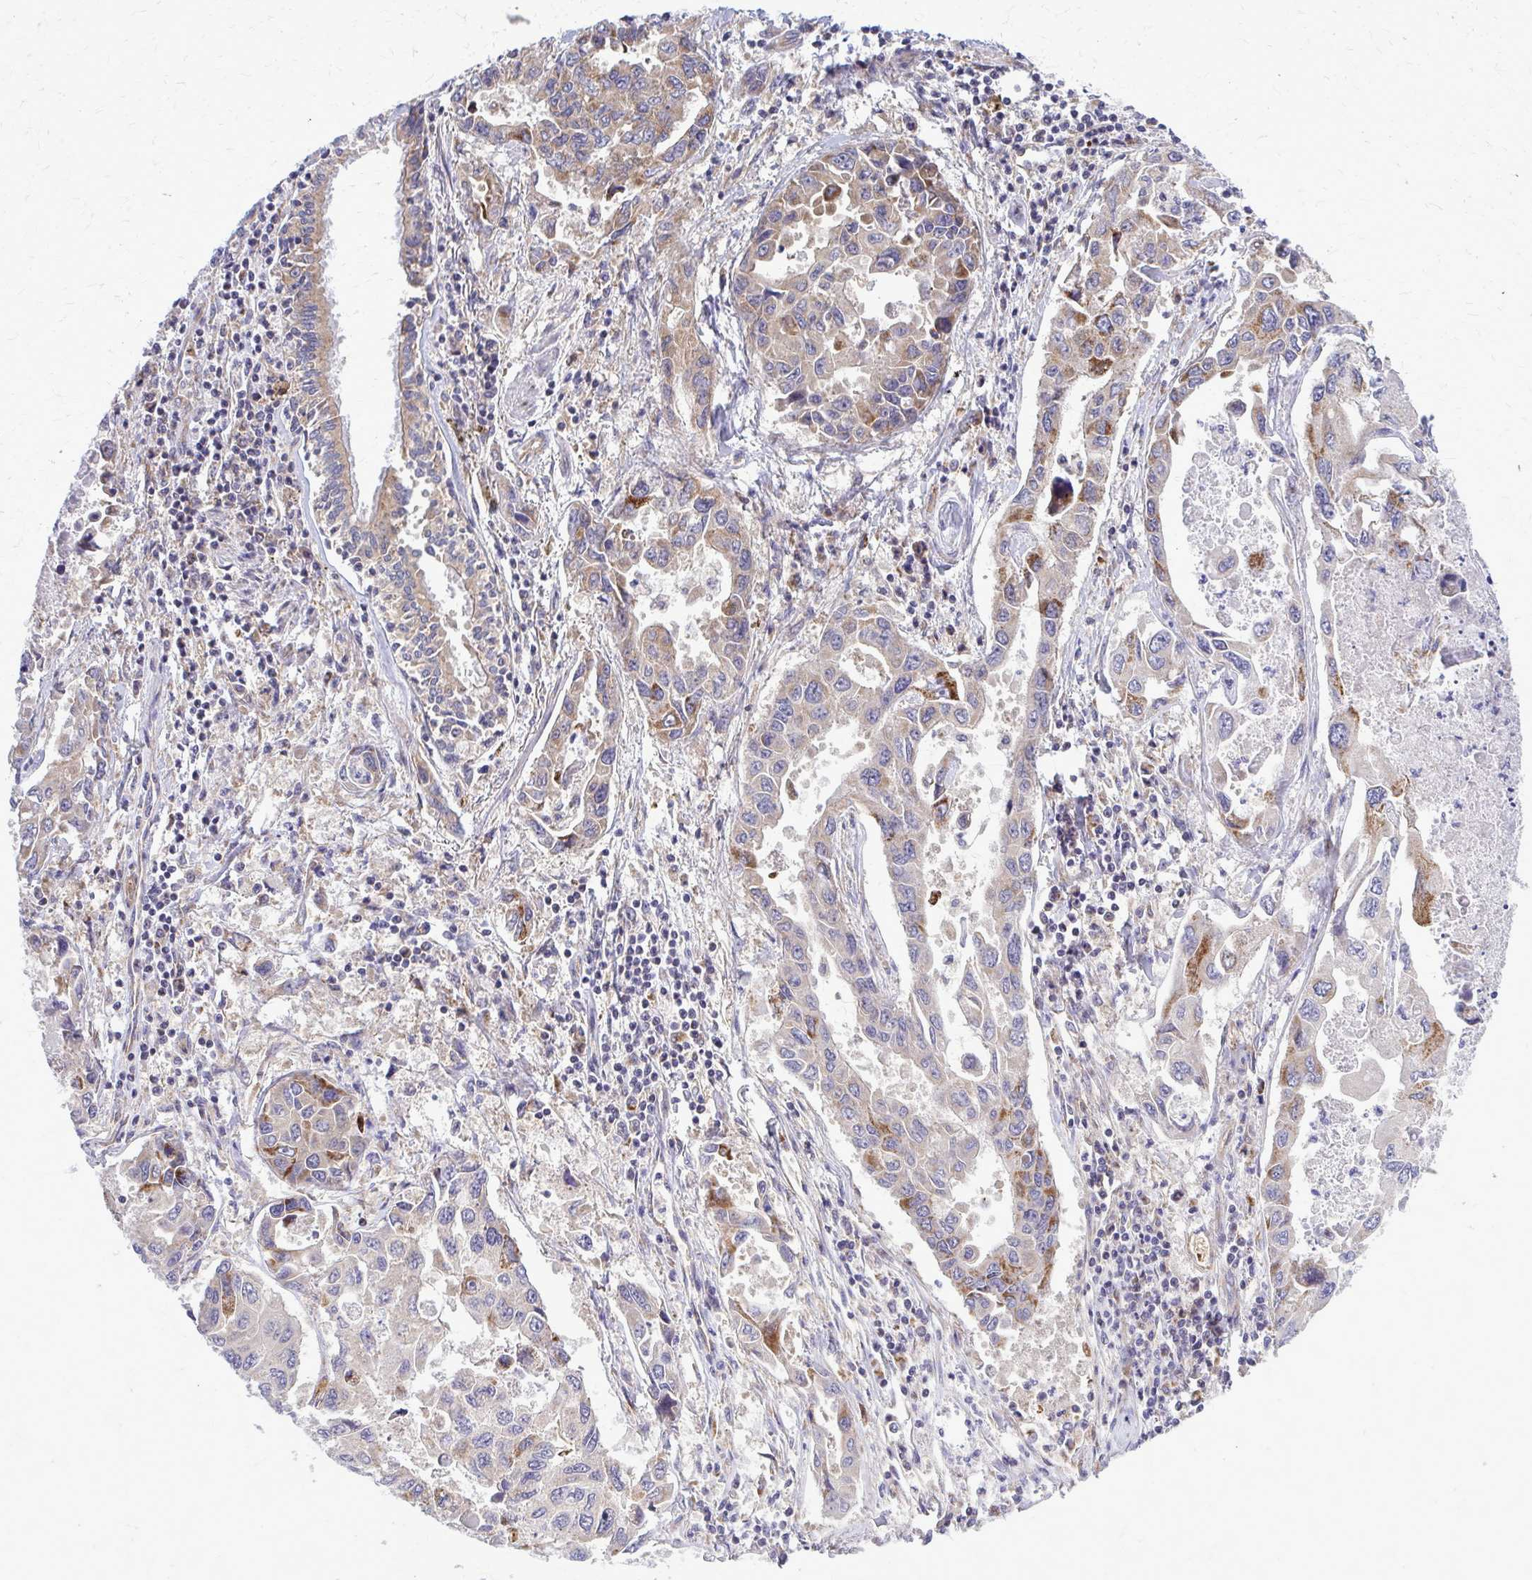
{"staining": {"intensity": "moderate", "quantity": "<25%", "location": "cytoplasmic/membranous"}, "tissue": "lung cancer", "cell_type": "Tumor cells", "image_type": "cancer", "snomed": [{"axis": "morphology", "description": "Adenocarcinoma, NOS"}, {"axis": "topography", "description": "Lung"}], "caption": "Adenocarcinoma (lung) was stained to show a protein in brown. There is low levels of moderate cytoplasmic/membranous positivity in approximately <25% of tumor cells.", "gene": "PDK4", "patient": {"sex": "male", "age": 64}}